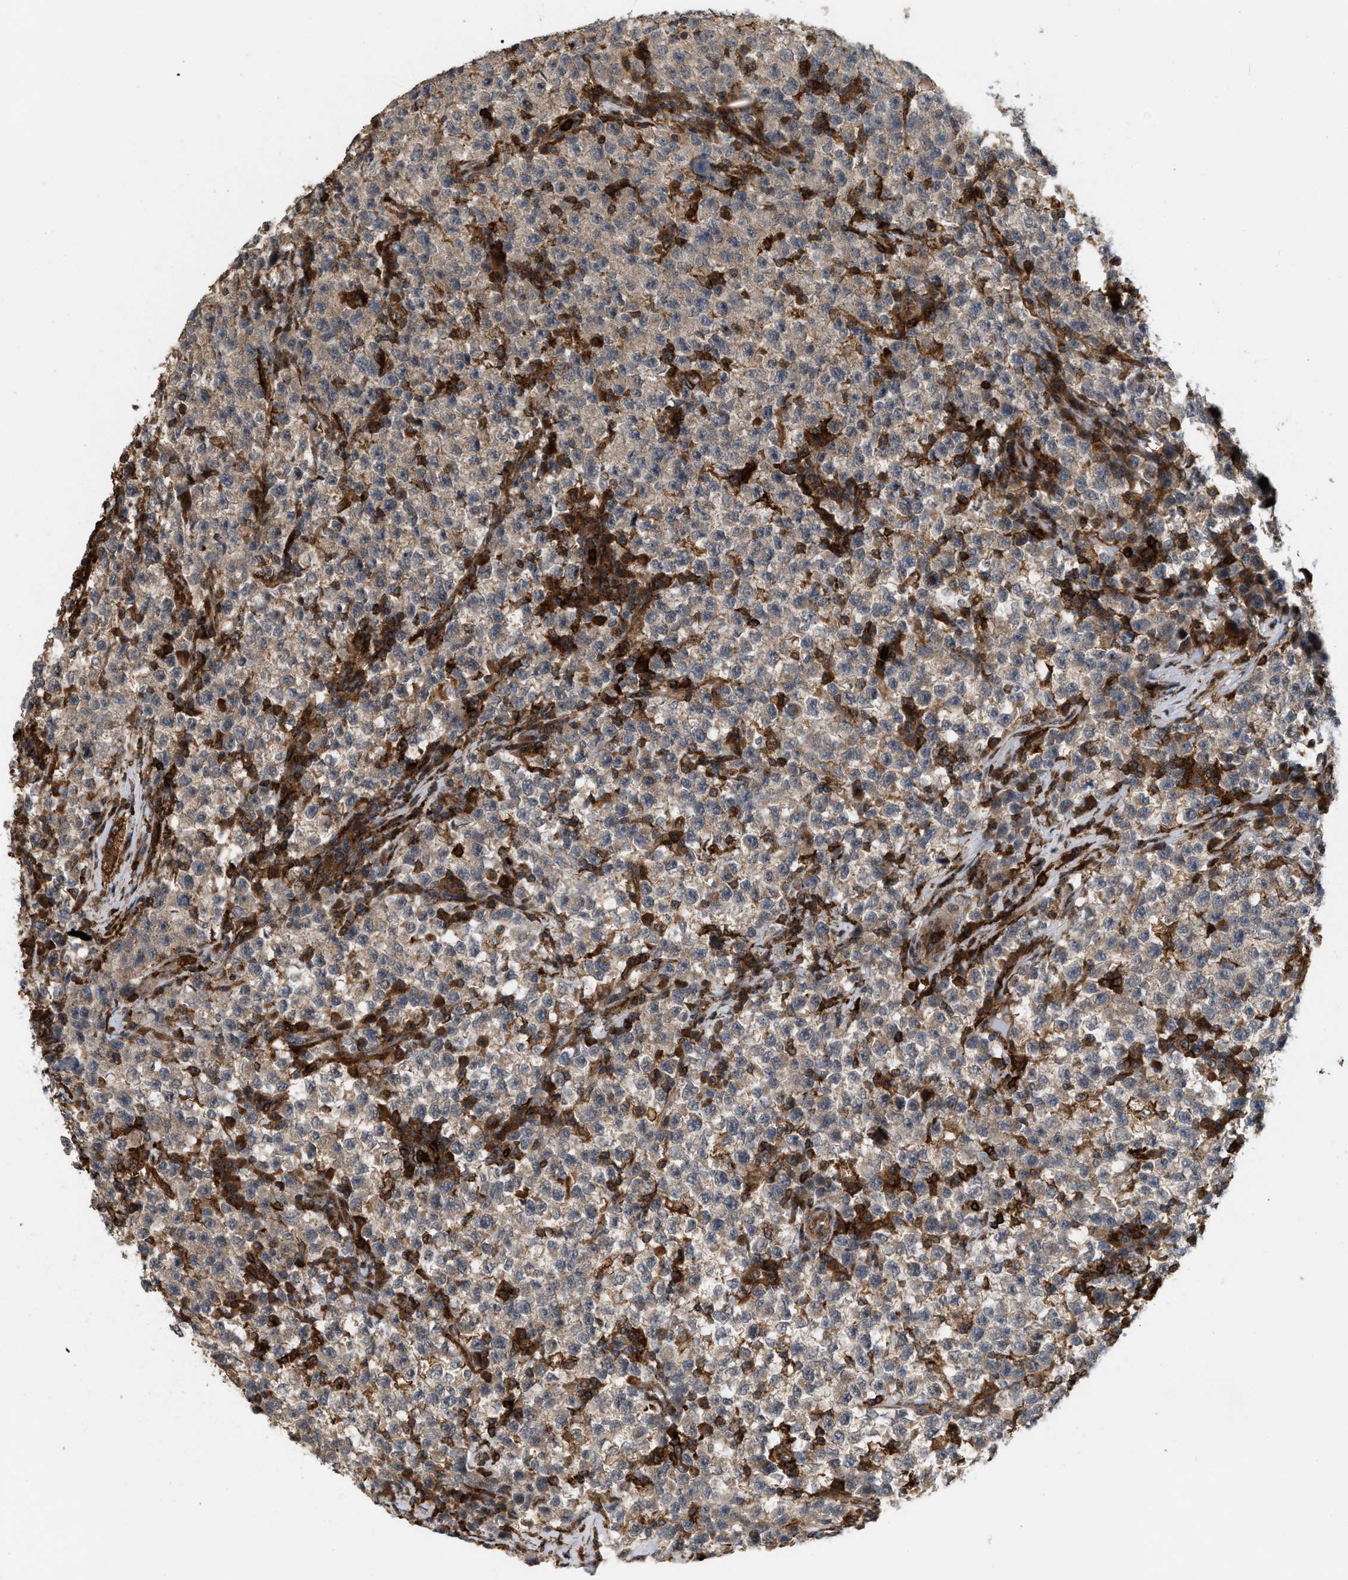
{"staining": {"intensity": "moderate", "quantity": ">75%", "location": "cytoplasmic/membranous"}, "tissue": "testis cancer", "cell_type": "Tumor cells", "image_type": "cancer", "snomed": [{"axis": "morphology", "description": "Seminoma, NOS"}, {"axis": "topography", "description": "Testis"}], "caption": "An image of testis seminoma stained for a protein shows moderate cytoplasmic/membranous brown staining in tumor cells. Ihc stains the protein in brown and the nuclei are stained blue.", "gene": "IQCE", "patient": {"sex": "male", "age": 22}}